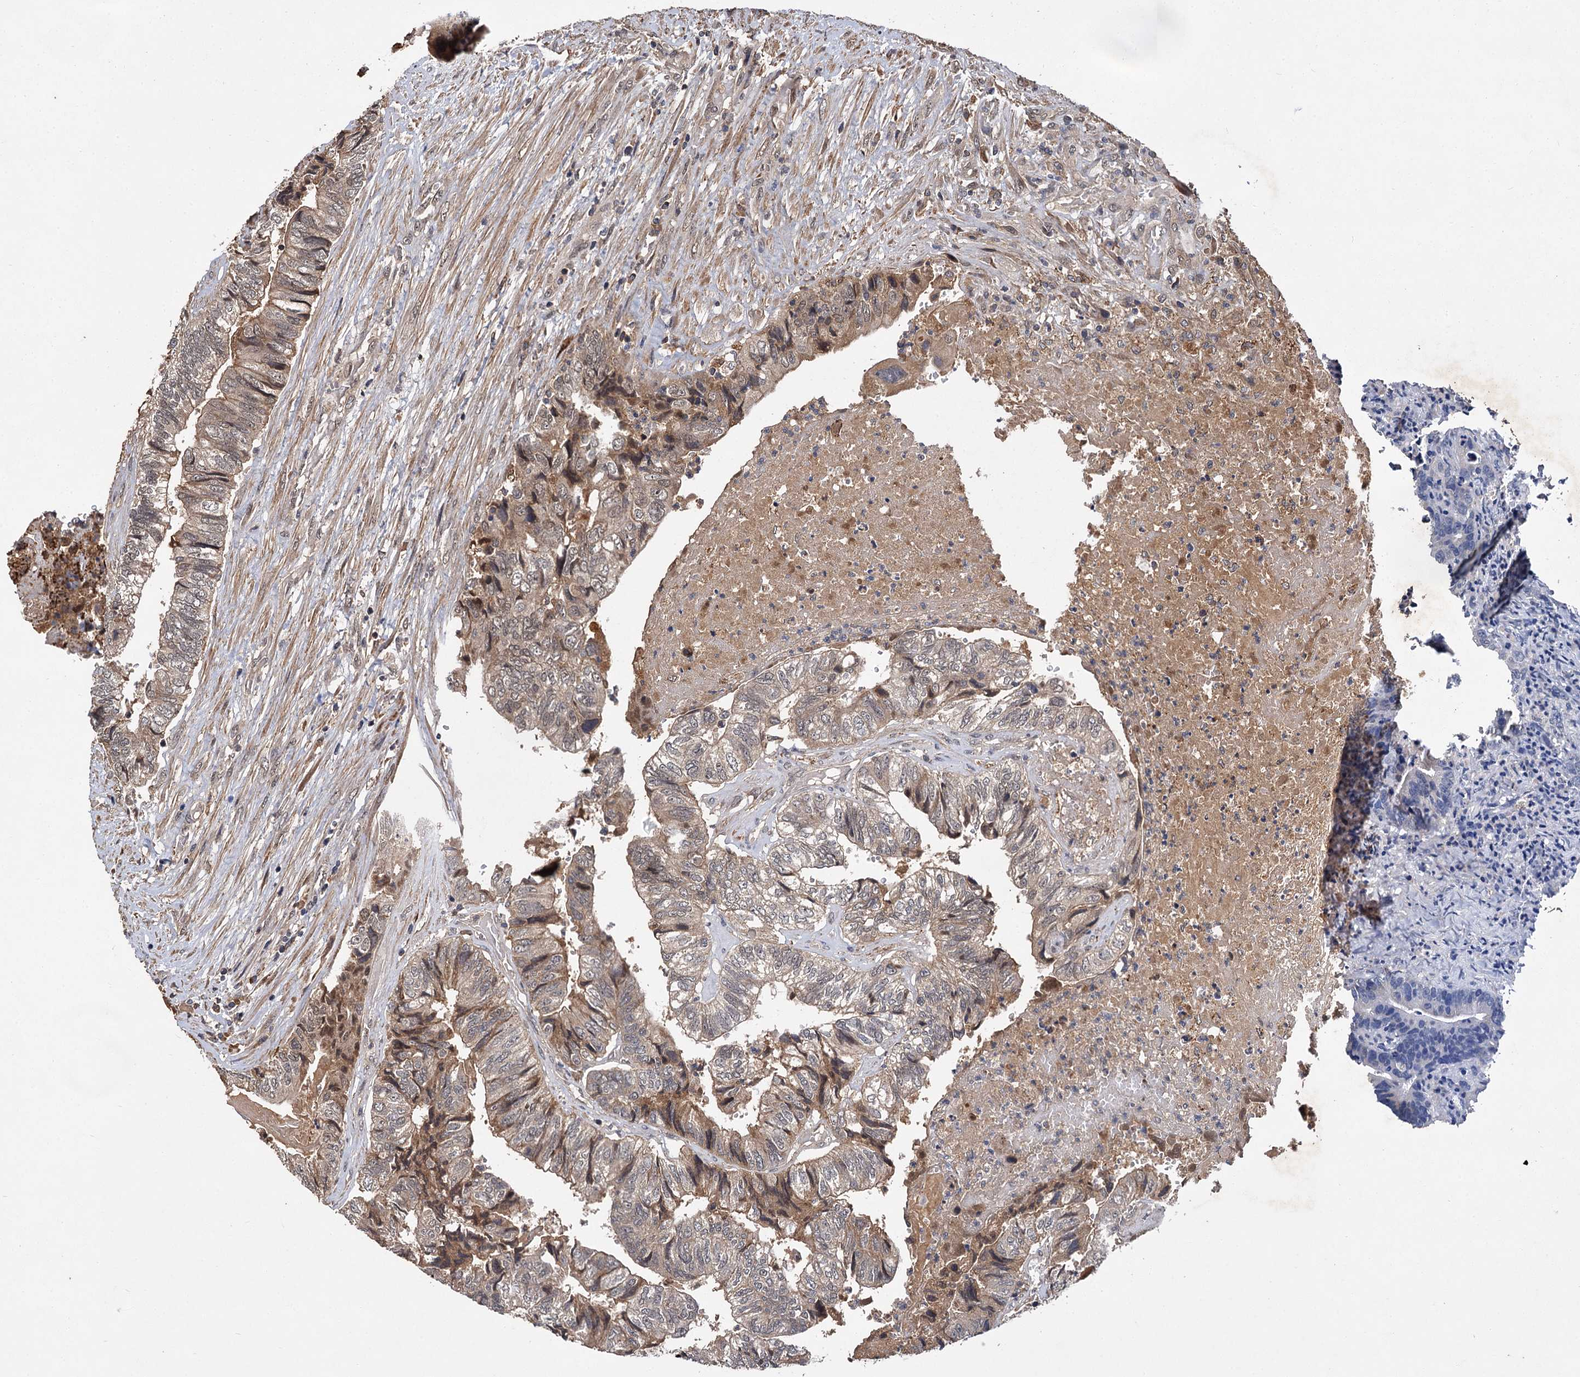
{"staining": {"intensity": "moderate", "quantity": "<25%", "location": "cytoplasmic/membranous"}, "tissue": "colorectal cancer", "cell_type": "Tumor cells", "image_type": "cancer", "snomed": [{"axis": "morphology", "description": "Adenocarcinoma, NOS"}, {"axis": "topography", "description": "Colon"}], "caption": "A brown stain labels moderate cytoplasmic/membranous positivity of a protein in human colorectal adenocarcinoma tumor cells.", "gene": "MBD6", "patient": {"sex": "female", "age": 67}}